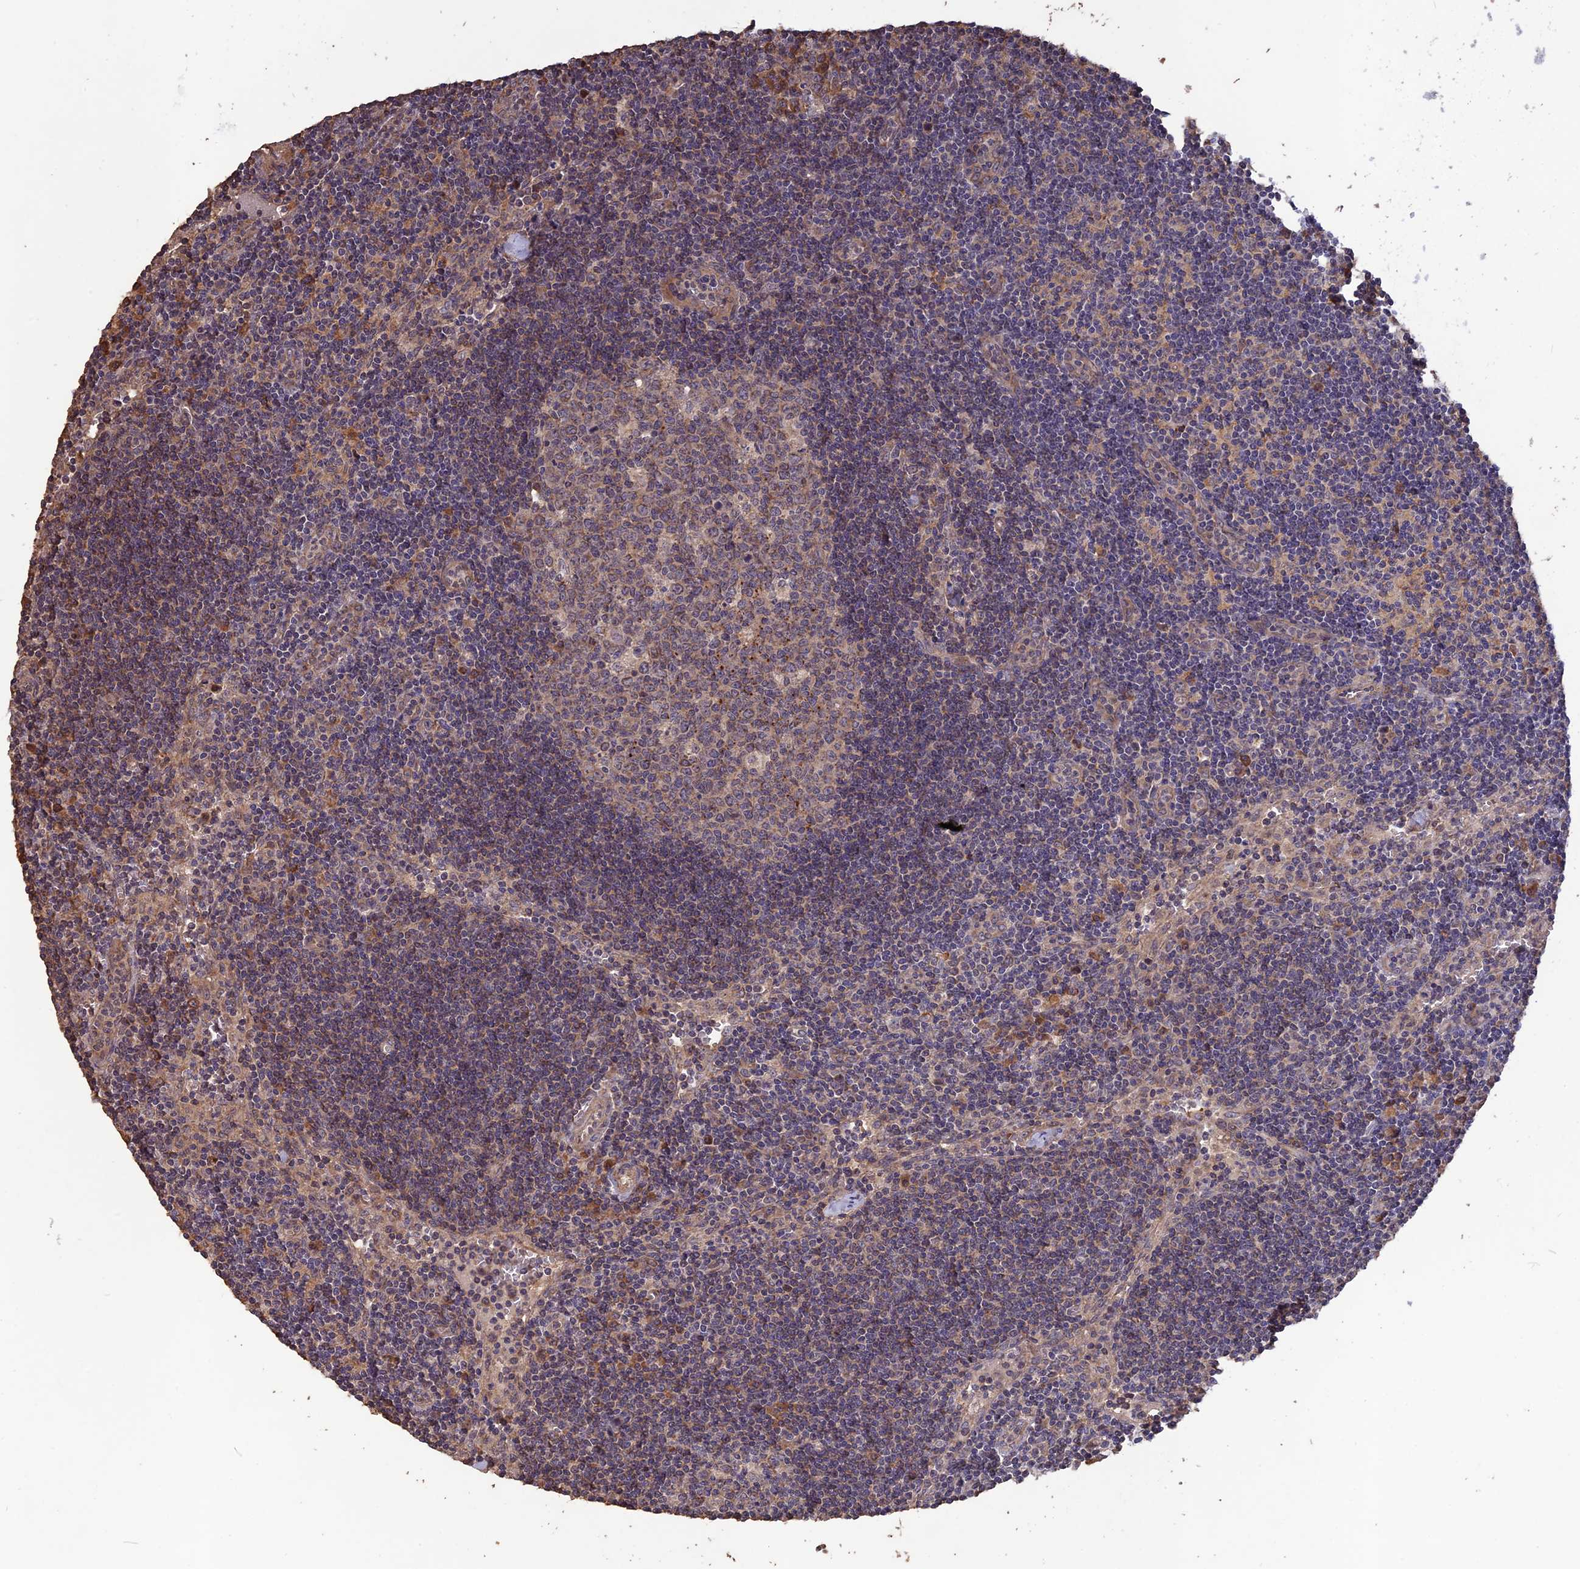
{"staining": {"intensity": "weak", "quantity": "25%-75%", "location": "cytoplasmic/membranous"}, "tissue": "lymph node", "cell_type": "Germinal center cells", "image_type": "normal", "snomed": [{"axis": "morphology", "description": "Normal tissue, NOS"}, {"axis": "topography", "description": "Lymph node"}], "caption": "IHC (DAB) staining of benign lymph node exhibits weak cytoplasmic/membranous protein positivity in approximately 25%-75% of germinal center cells.", "gene": "LAYN", "patient": {"sex": "female", "age": 32}}